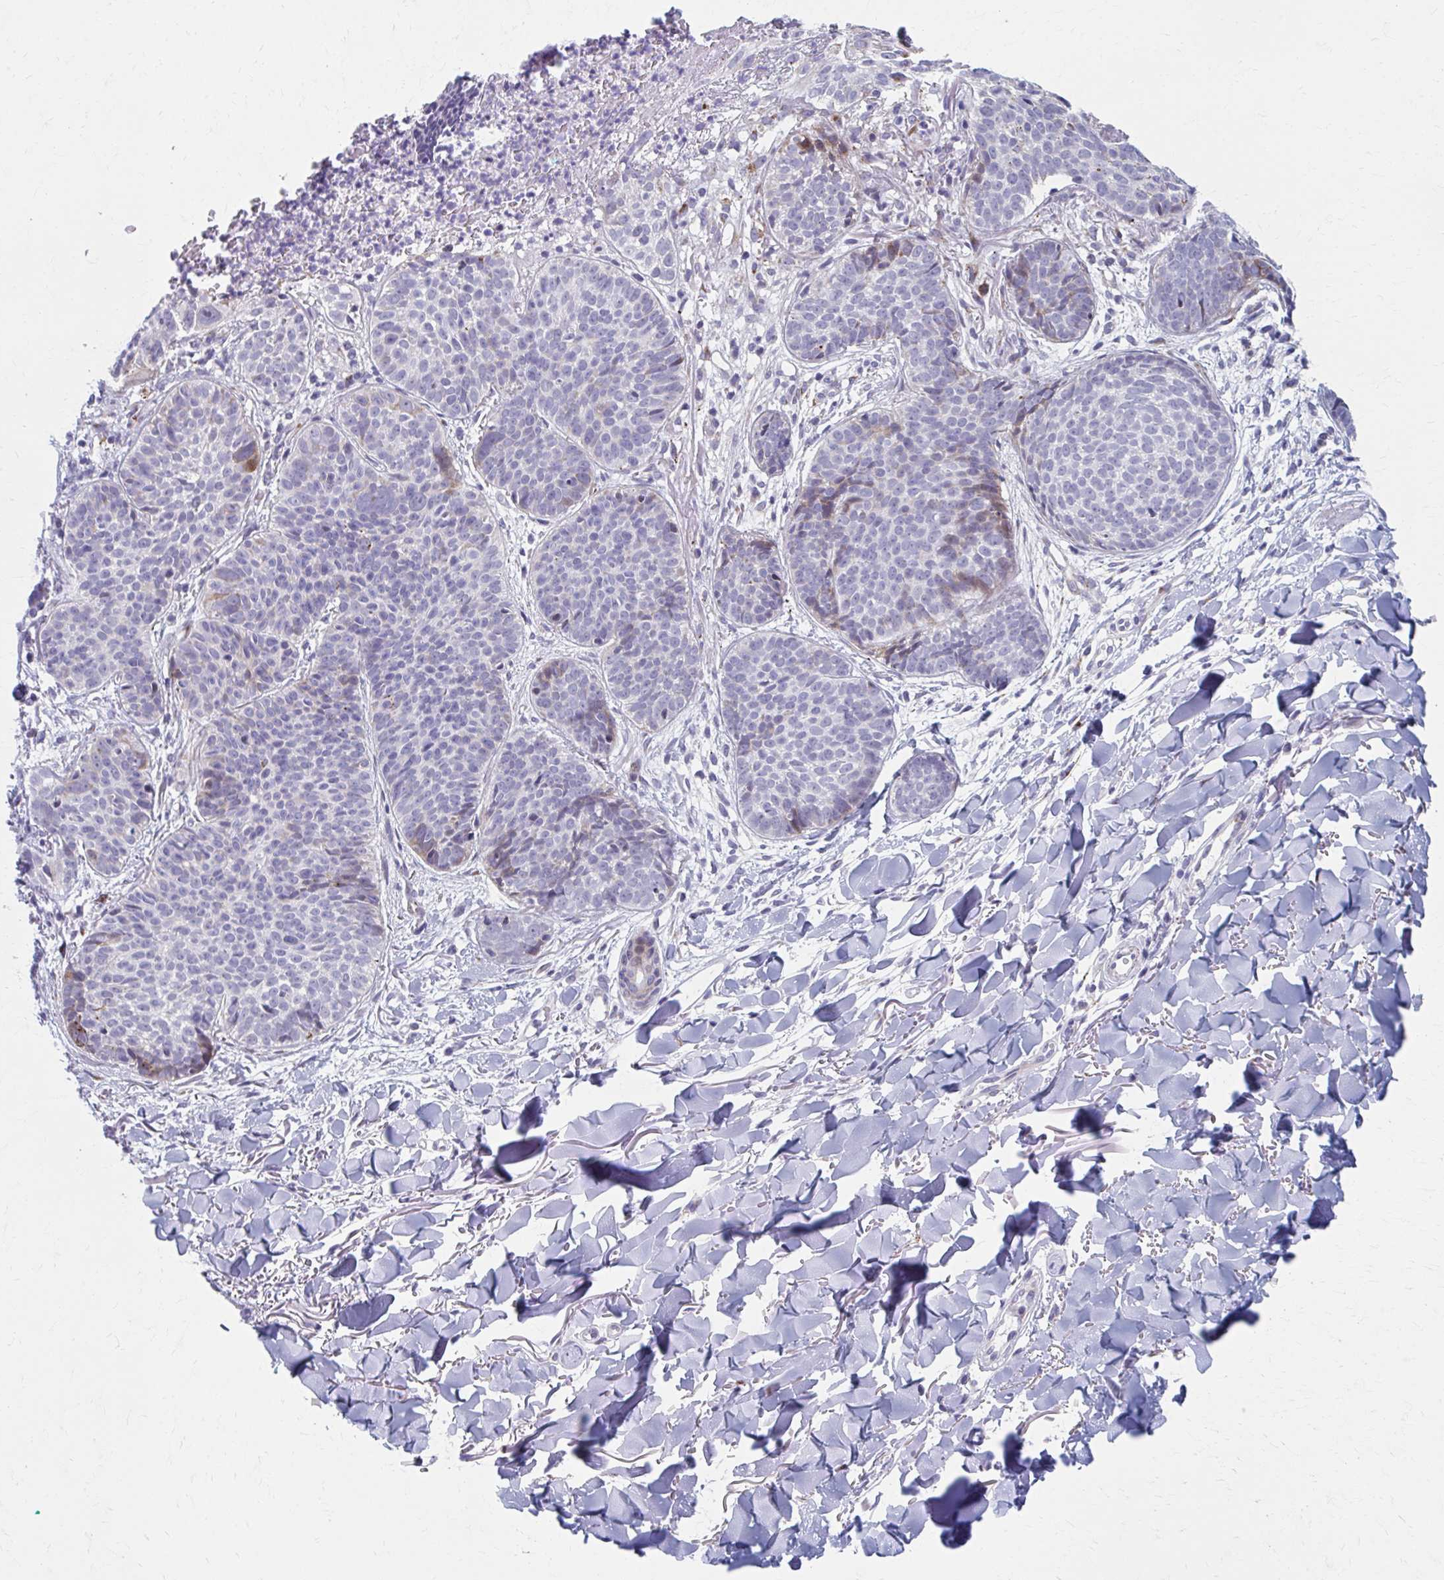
{"staining": {"intensity": "moderate", "quantity": "<25%", "location": "cytoplasmic/membranous"}, "tissue": "skin cancer", "cell_type": "Tumor cells", "image_type": "cancer", "snomed": [{"axis": "morphology", "description": "Basal cell carcinoma"}, {"axis": "topography", "description": "Skin"}, {"axis": "topography", "description": "Skin of neck"}, {"axis": "topography", "description": "Skin of shoulder"}, {"axis": "topography", "description": "Skin of back"}], "caption": "Human skin basal cell carcinoma stained with a brown dye reveals moderate cytoplasmic/membranous positive expression in about <25% of tumor cells.", "gene": "OLFM2", "patient": {"sex": "male", "age": 80}}